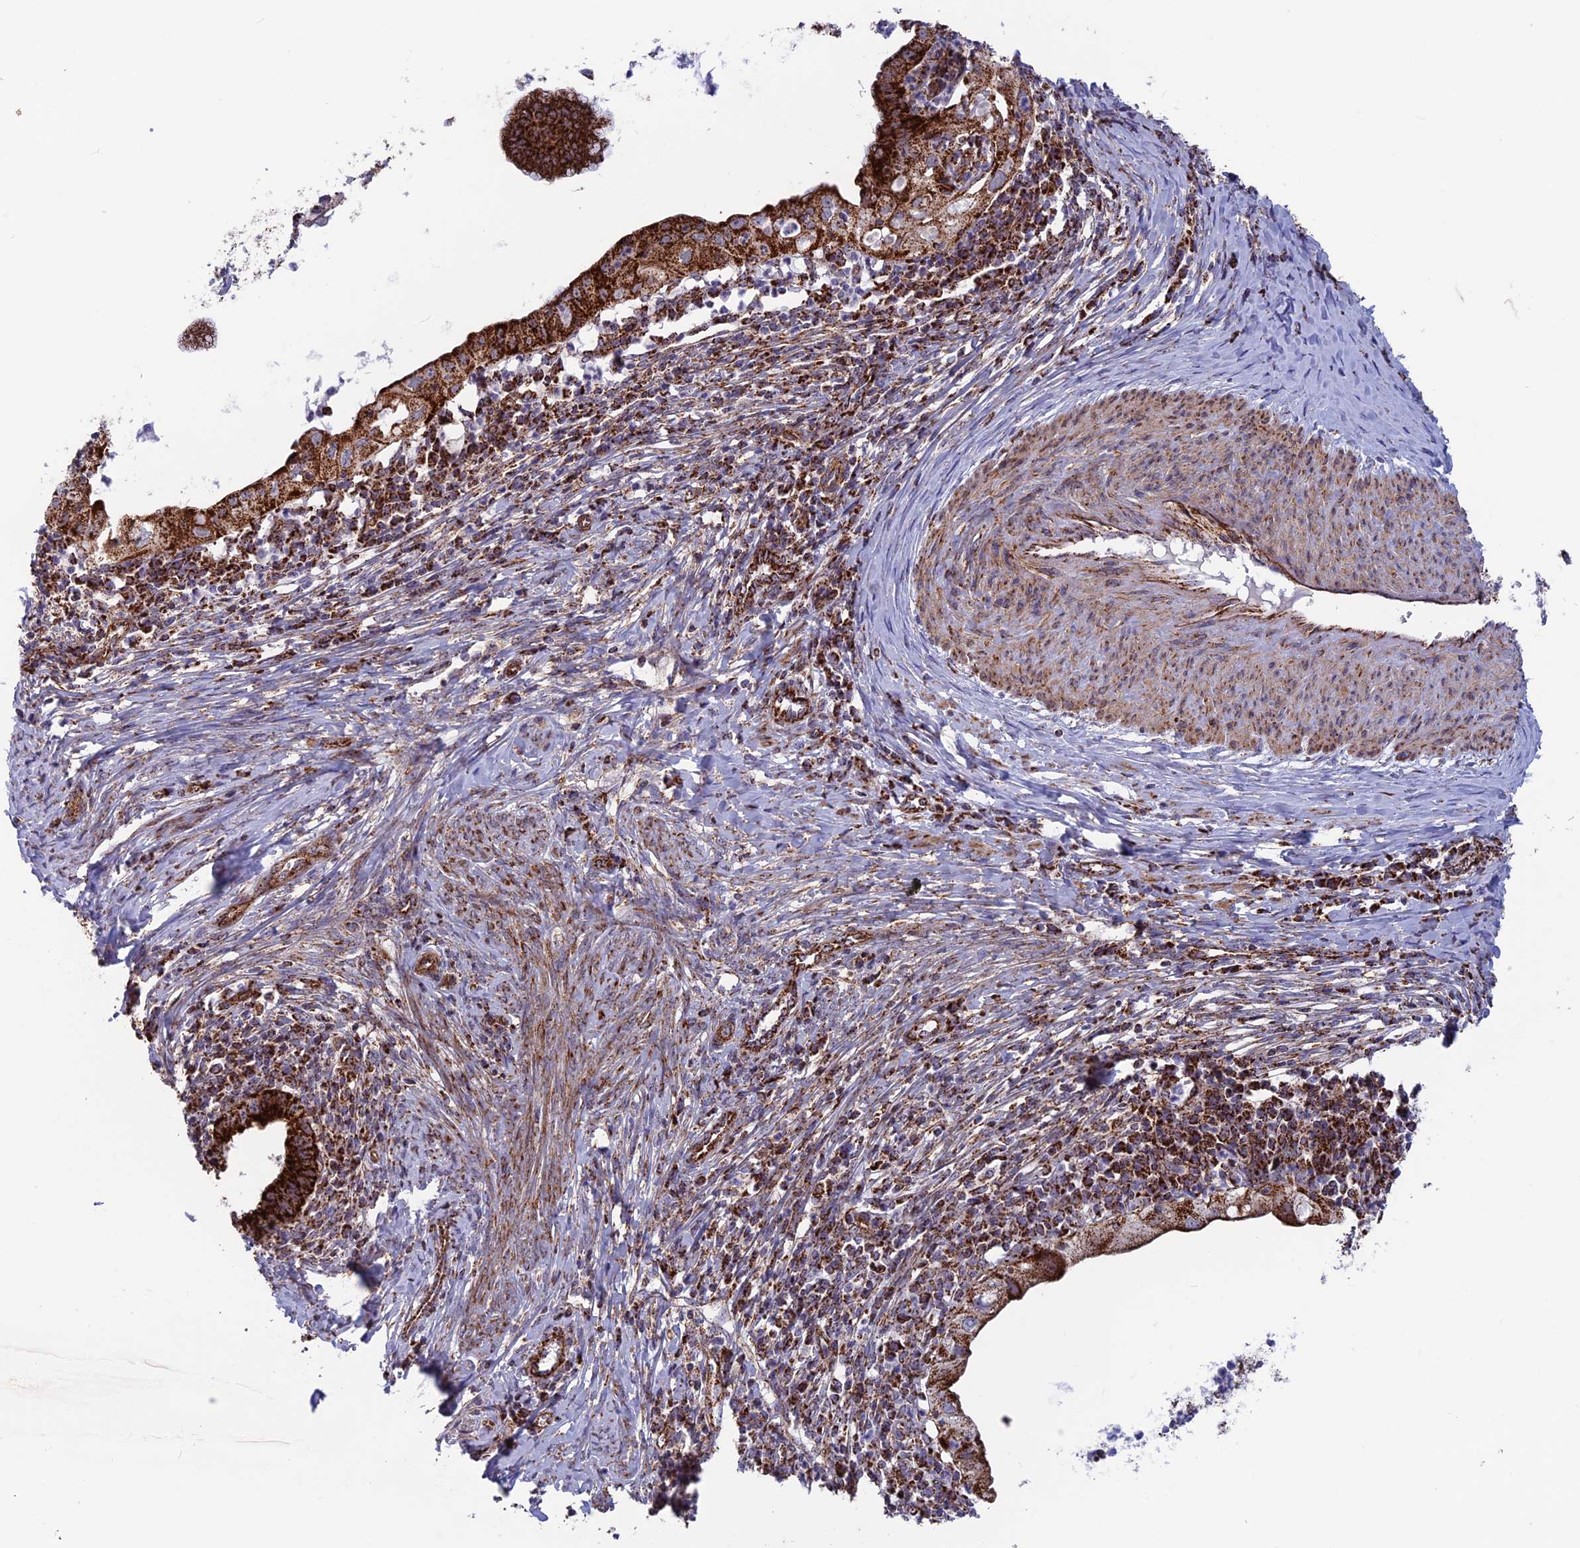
{"staining": {"intensity": "strong", "quantity": ">75%", "location": "cytoplasmic/membranous"}, "tissue": "cervical cancer", "cell_type": "Tumor cells", "image_type": "cancer", "snomed": [{"axis": "morphology", "description": "Adenocarcinoma, NOS"}, {"axis": "topography", "description": "Cervix"}], "caption": "Tumor cells display high levels of strong cytoplasmic/membranous positivity in about >75% of cells in human cervical cancer.", "gene": "MRPS18B", "patient": {"sex": "female", "age": 36}}